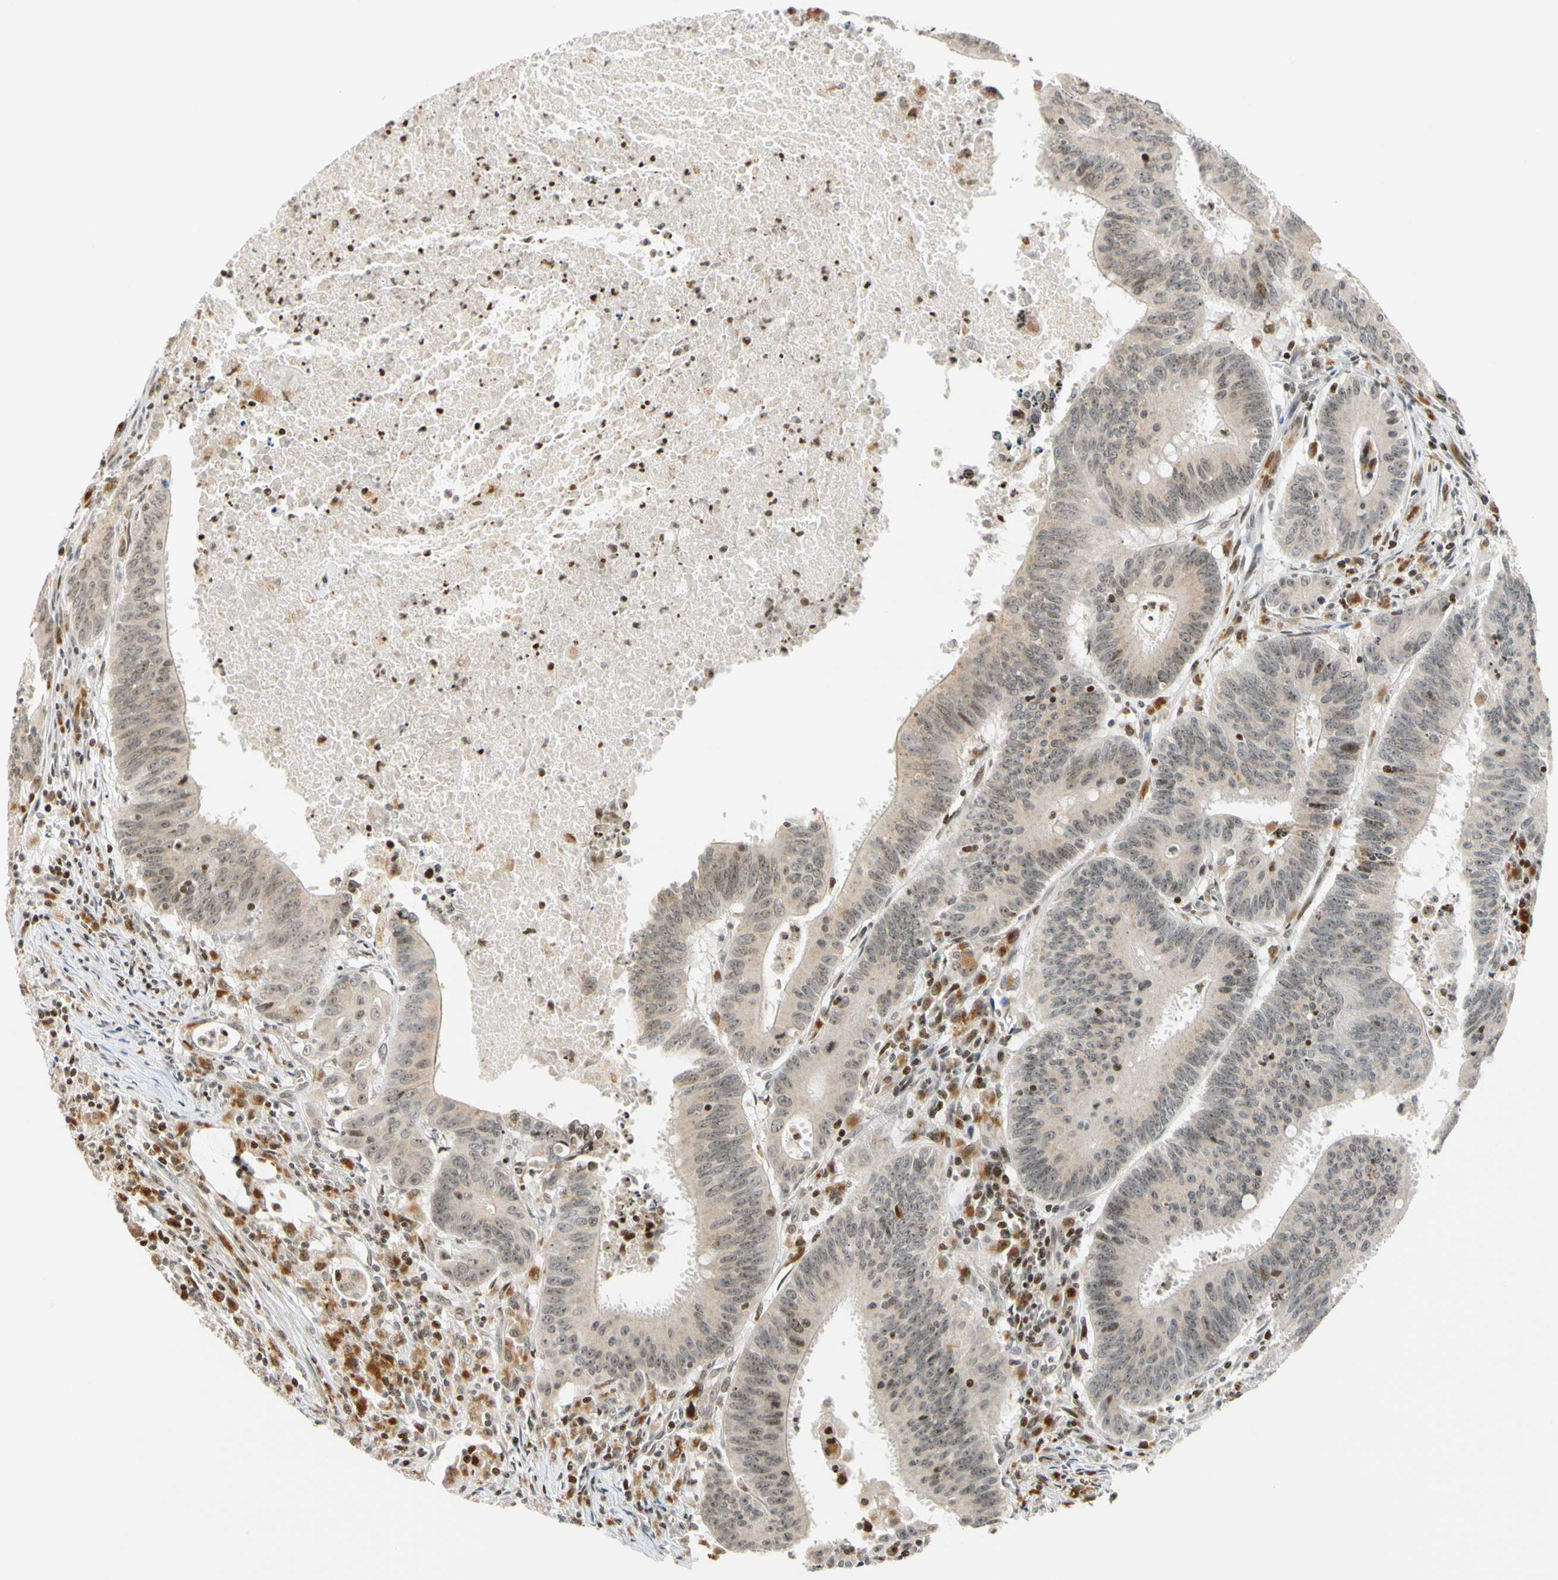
{"staining": {"intensity": "weak", "quantity": ">75%", "location": "nuclear"}, "tissue": "colorectal cancer", "cell_type": "Tumor cells", "image_type": "cancer", "snomed": [{"axis": "morphology", "description": "Adenocarcinoma, NOS"}, {"axis": "topography", "description": "Colon"}], "caption": "Colorectal cancer (adenocarcinoma) was stained to show a protein in brown. There is low levels of weak nuclear staining in about >75% of tumor cells.", "gene": "CDK7", "patient": {"sex": "male", "age": 45}}